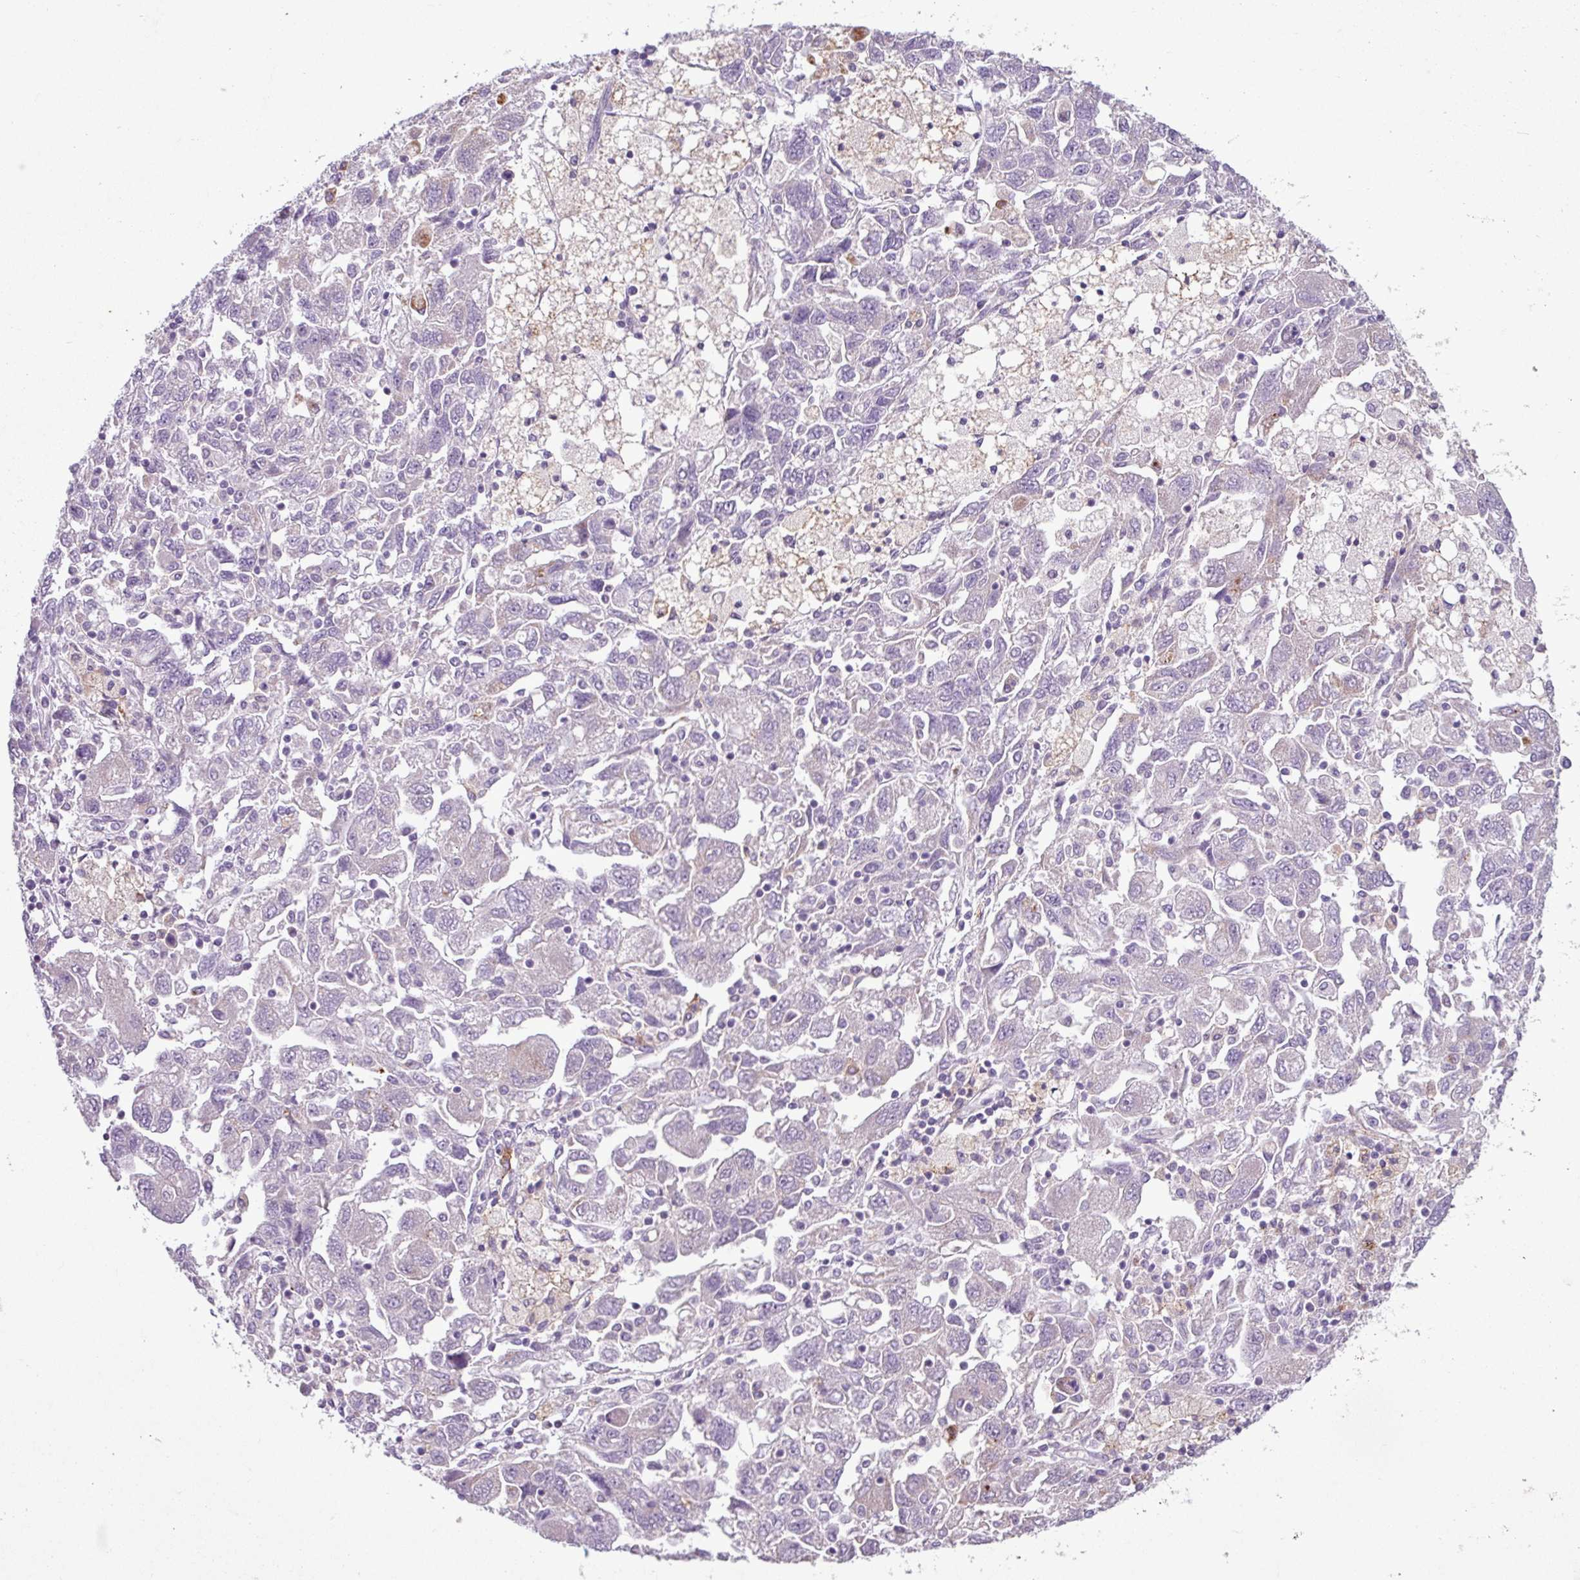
{"staining": {"intensity": "negative", "quantity": "none", "location": "none"}, "tissue": "ovarian cancer", "cell_type": "Tumor cells", "image_type": "cancer", "snomed": [{"axis": "morphology", "description": "Carcinoma, NOS"}, {"axis": "morphology", "description": "Cystadenocarcinoma, serous, NOS"}, {"axis": "topography", "description": "Ovary"}], "caption": "IHC histopathology image of ovarian cancer stained for a protein (brown), which displays no positivity in tumor cells.", "gene": "C9orf24", "patient": {"sex": "female", "age": 69}}